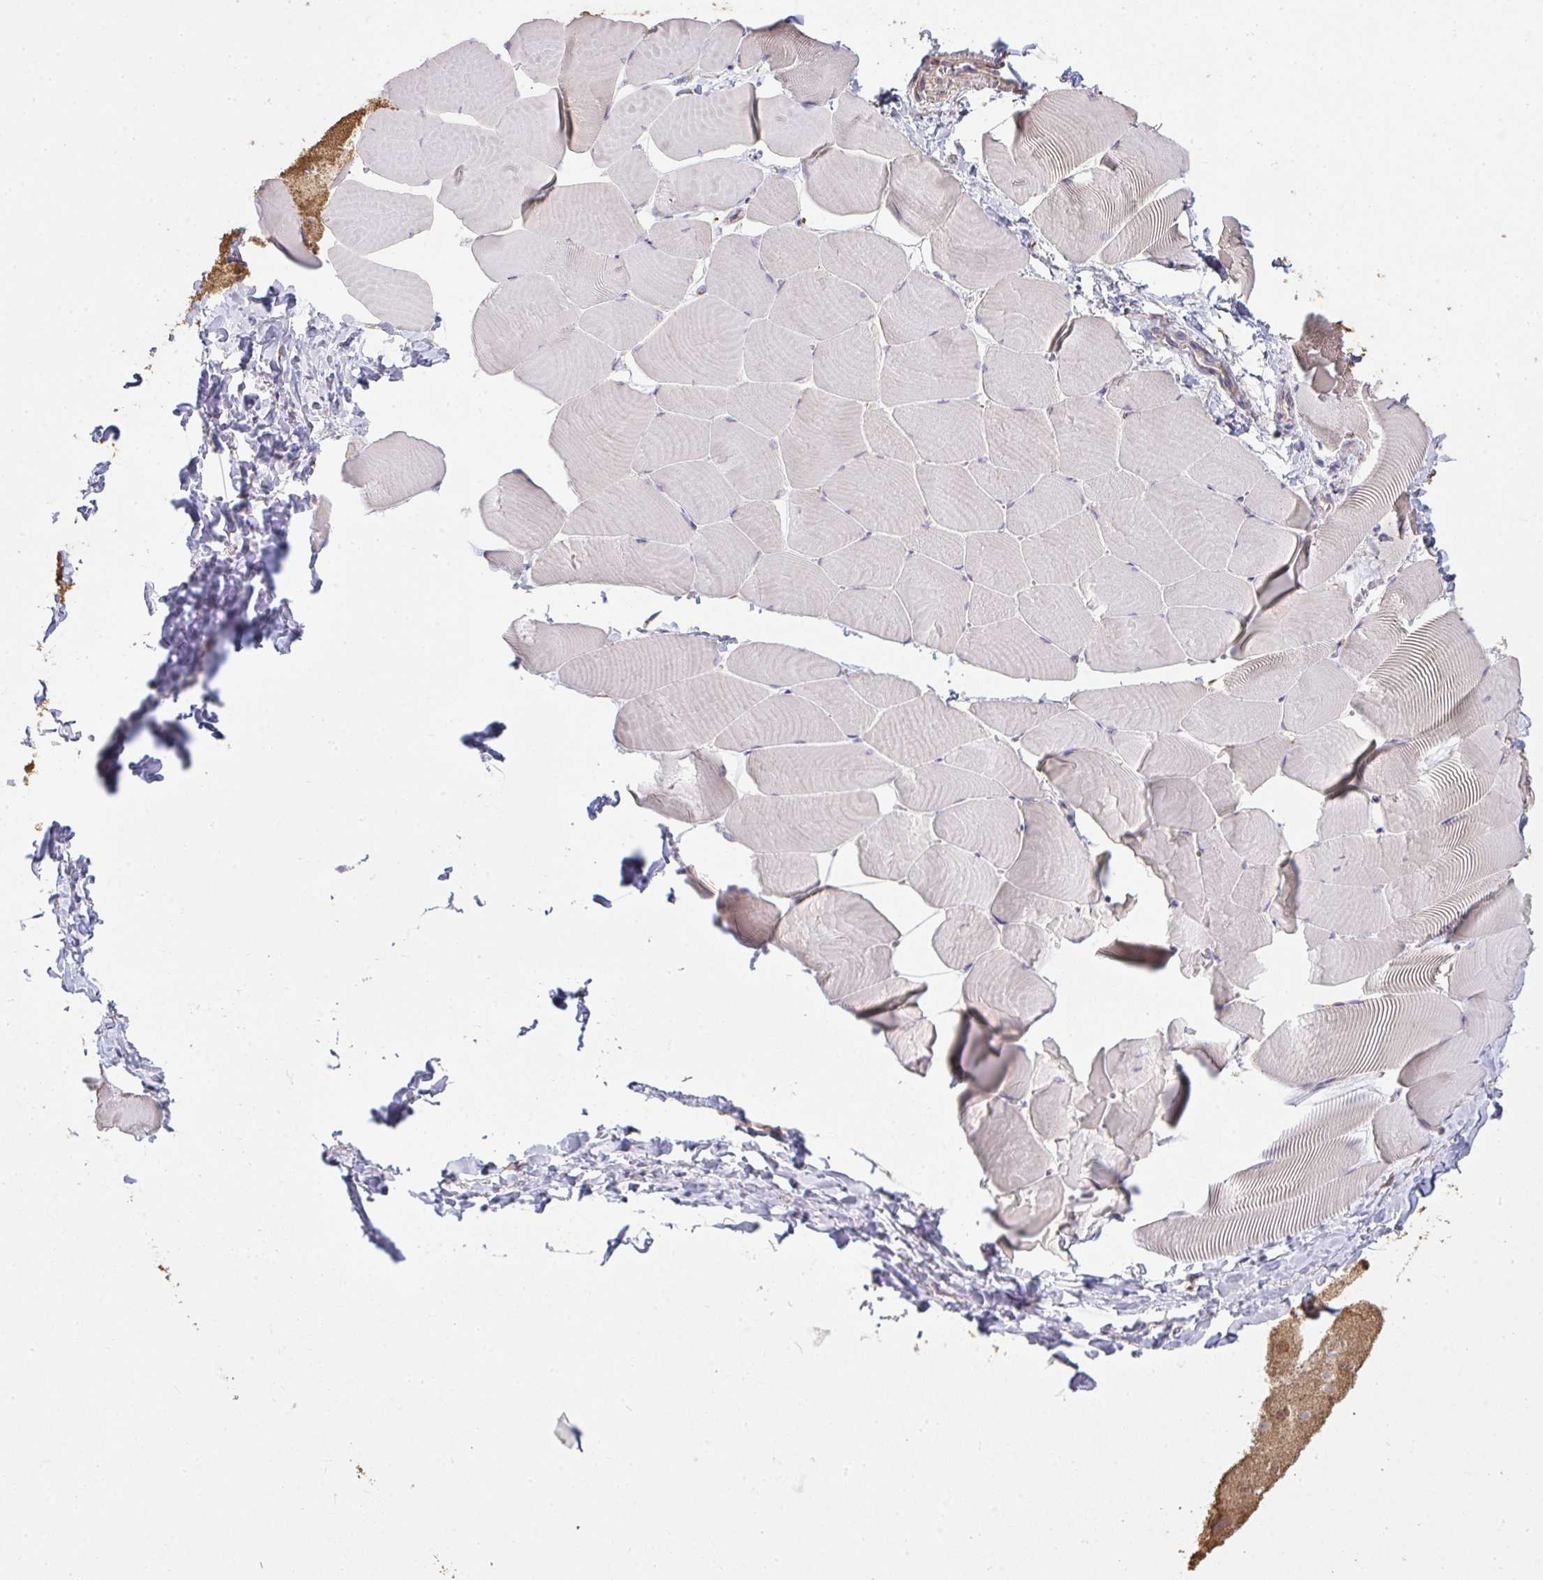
{"staining": {"intensity": "negative", "quantity": "none", "location": "none"}, "tissue": "skeletal muscle", "cell_type": "Myocytes", "image_type": "normal", "snomed": [{"axis": "morphology", "description": "Normal tissue, NOS"}, {"axis": "topography", "description": "Skeletal muscle"}], "caption": "IHC of benign skeletal muscle exhibits no staining in myocytes.", "gene": "BRINP3", "patient": {"sex": "male", "age": 25}}